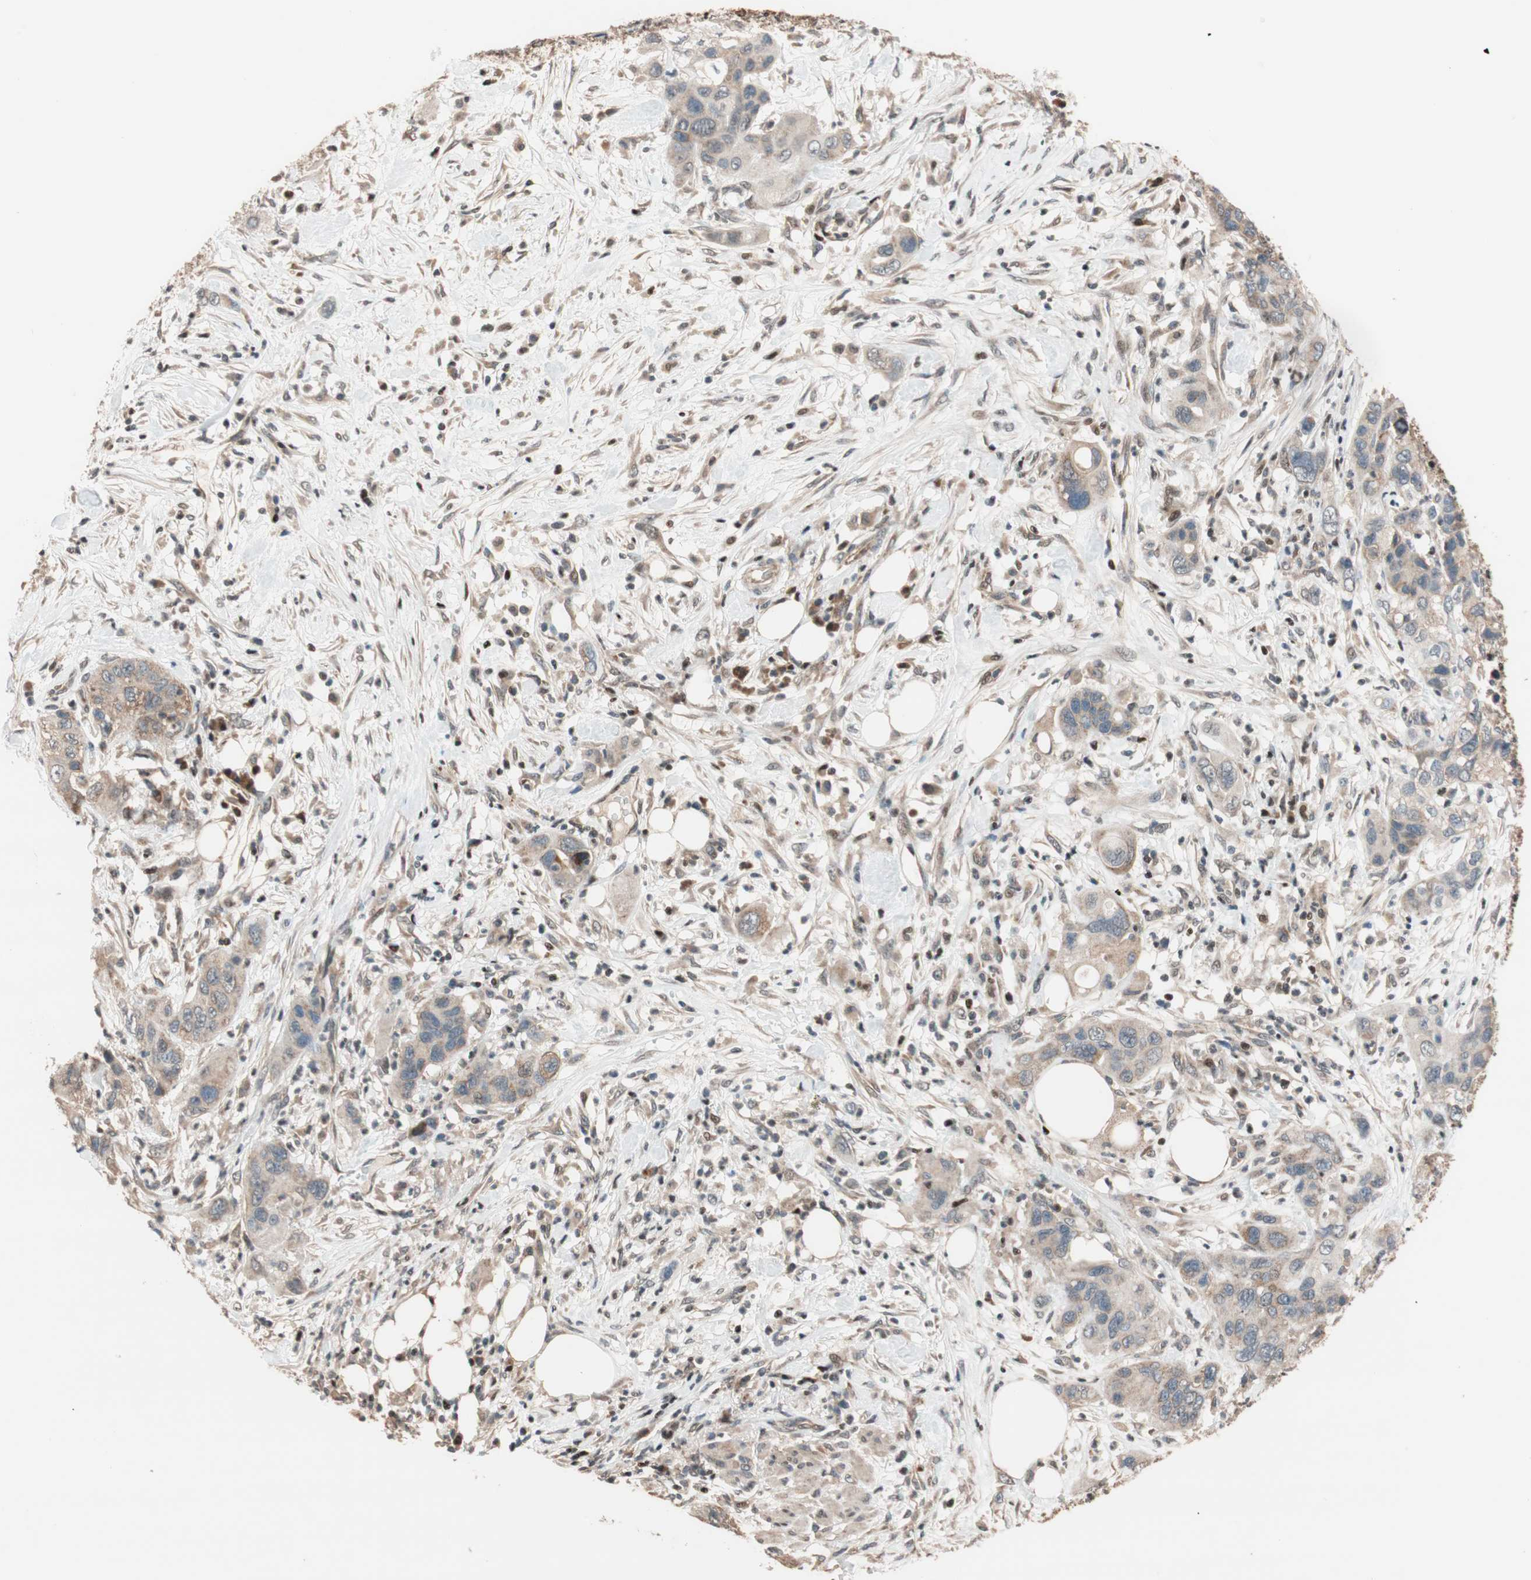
{"staining": {"intensity": "moderate", "quantity": ">75%", "location": "cytoplasmic/membranous"}, "tissue": "pancreatic cancer", "cell_type": "Tumor cells", "image_type": "cancer", "snomed": [{"axis": "morphology", "description": "Adenocarcinoma, NOS"}, {"axis": "topography", "description": "Pancreas"}], "caption": "Immunohistochemistry staining of pancreatic cancer (adenocarcinoma), which displays medium levels of moderate cytoplasmic/membranous staining in approximately >75% of tumor cells indicating moderate cytoplasmic/membranous protein staining. The staining was performed using DAB (brown) for protein detection and nuclei were counterstained in hematoxylin (blue).", "gene": "HECW1", "patient": {"sex": "female", "age": 71}}